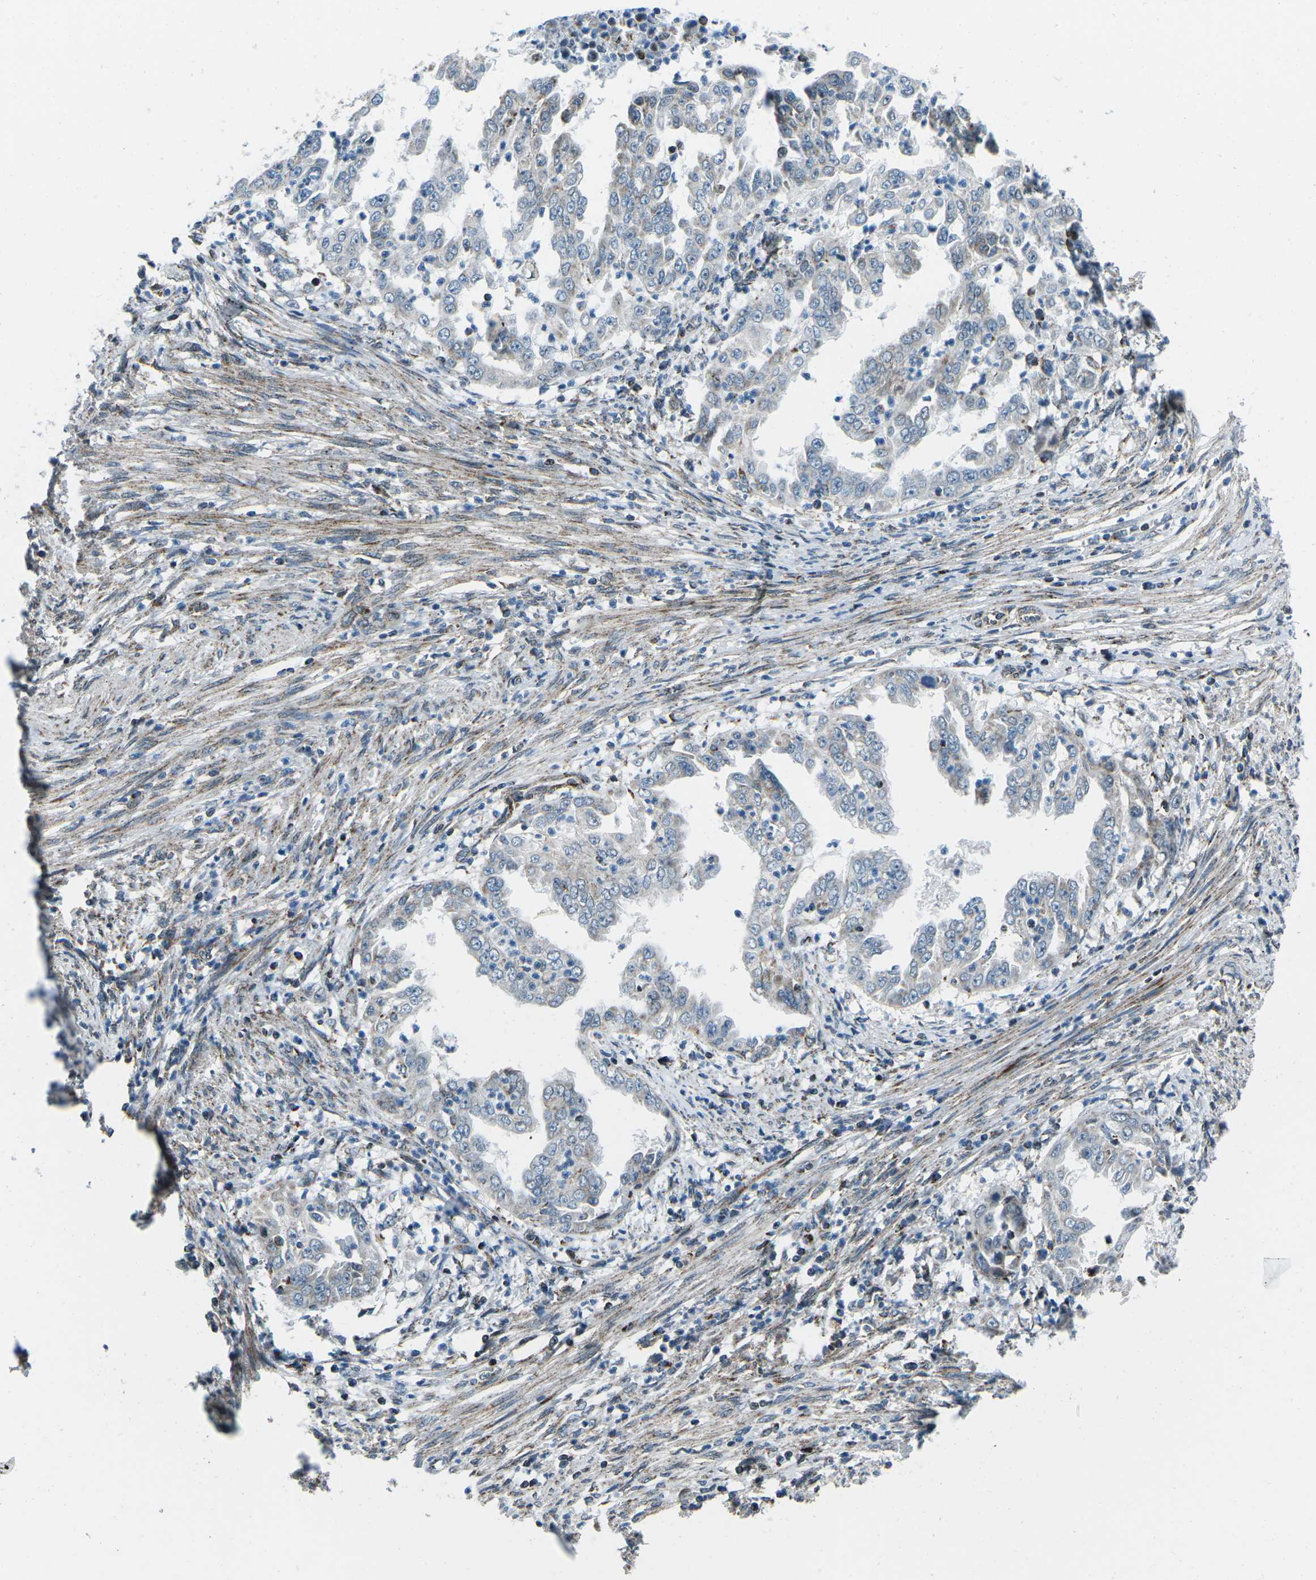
{"staining": {"intensity": "negative", "quantity": "none", "location": "none"}, "tissue": "endometrial cancer", "cell_type": "Tumor cells", "image_type": "cancer", "snomed": [{"axis": "morphology", "description": "Adenocarcinoma, NOS"}, {"axis": "topography", "description": "Endometrium"}], "caption": "Immunohistochemistry of endometrial adenocarcinoma exhibits no positivity in tumor cells.", "gene": "RFESD", "patient": {"sex": "female", "age": 85}}